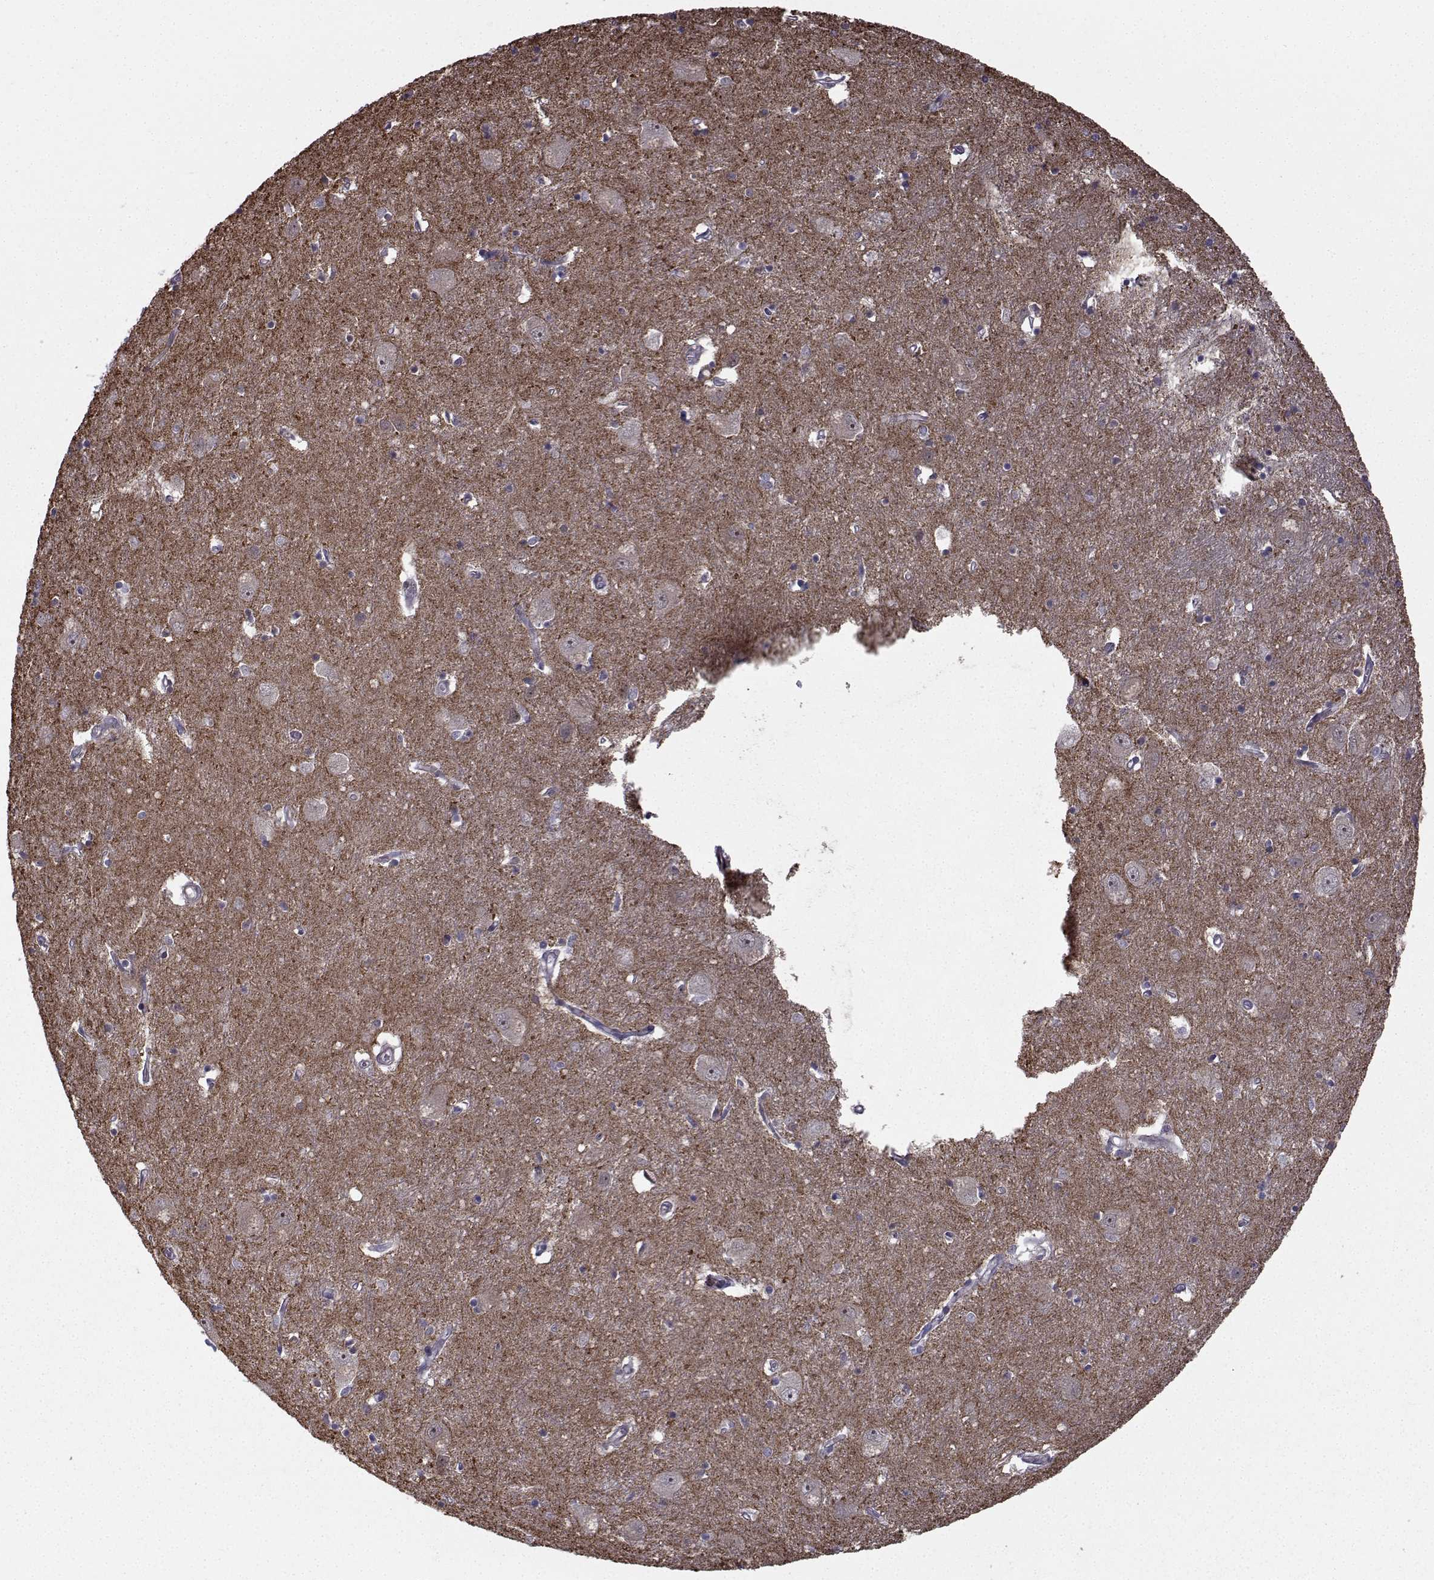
{"staining": {"intensity": "negative", "quantity": "none", "location": "none"}, "tissue": "caudate", "cell_type": "Glial cells", "image_type": "normal", "snomed": [{"axis": "morphology", "description": "Normal tissue, NOS"}, {"axis": "topography", "description": "Lateral ventricle wall"}], "caption": "High magnification brightfield microscopy of normal caudate stained with DAB (3,3'-diaminobenzidine) (brown) and counterstained with hematoxylin (blue): glial cells show no significant positivity. (IHC, brightfield microscopy, high magnification).", "gene": "APC", "patient": {"sex": "male", "age": 54}}